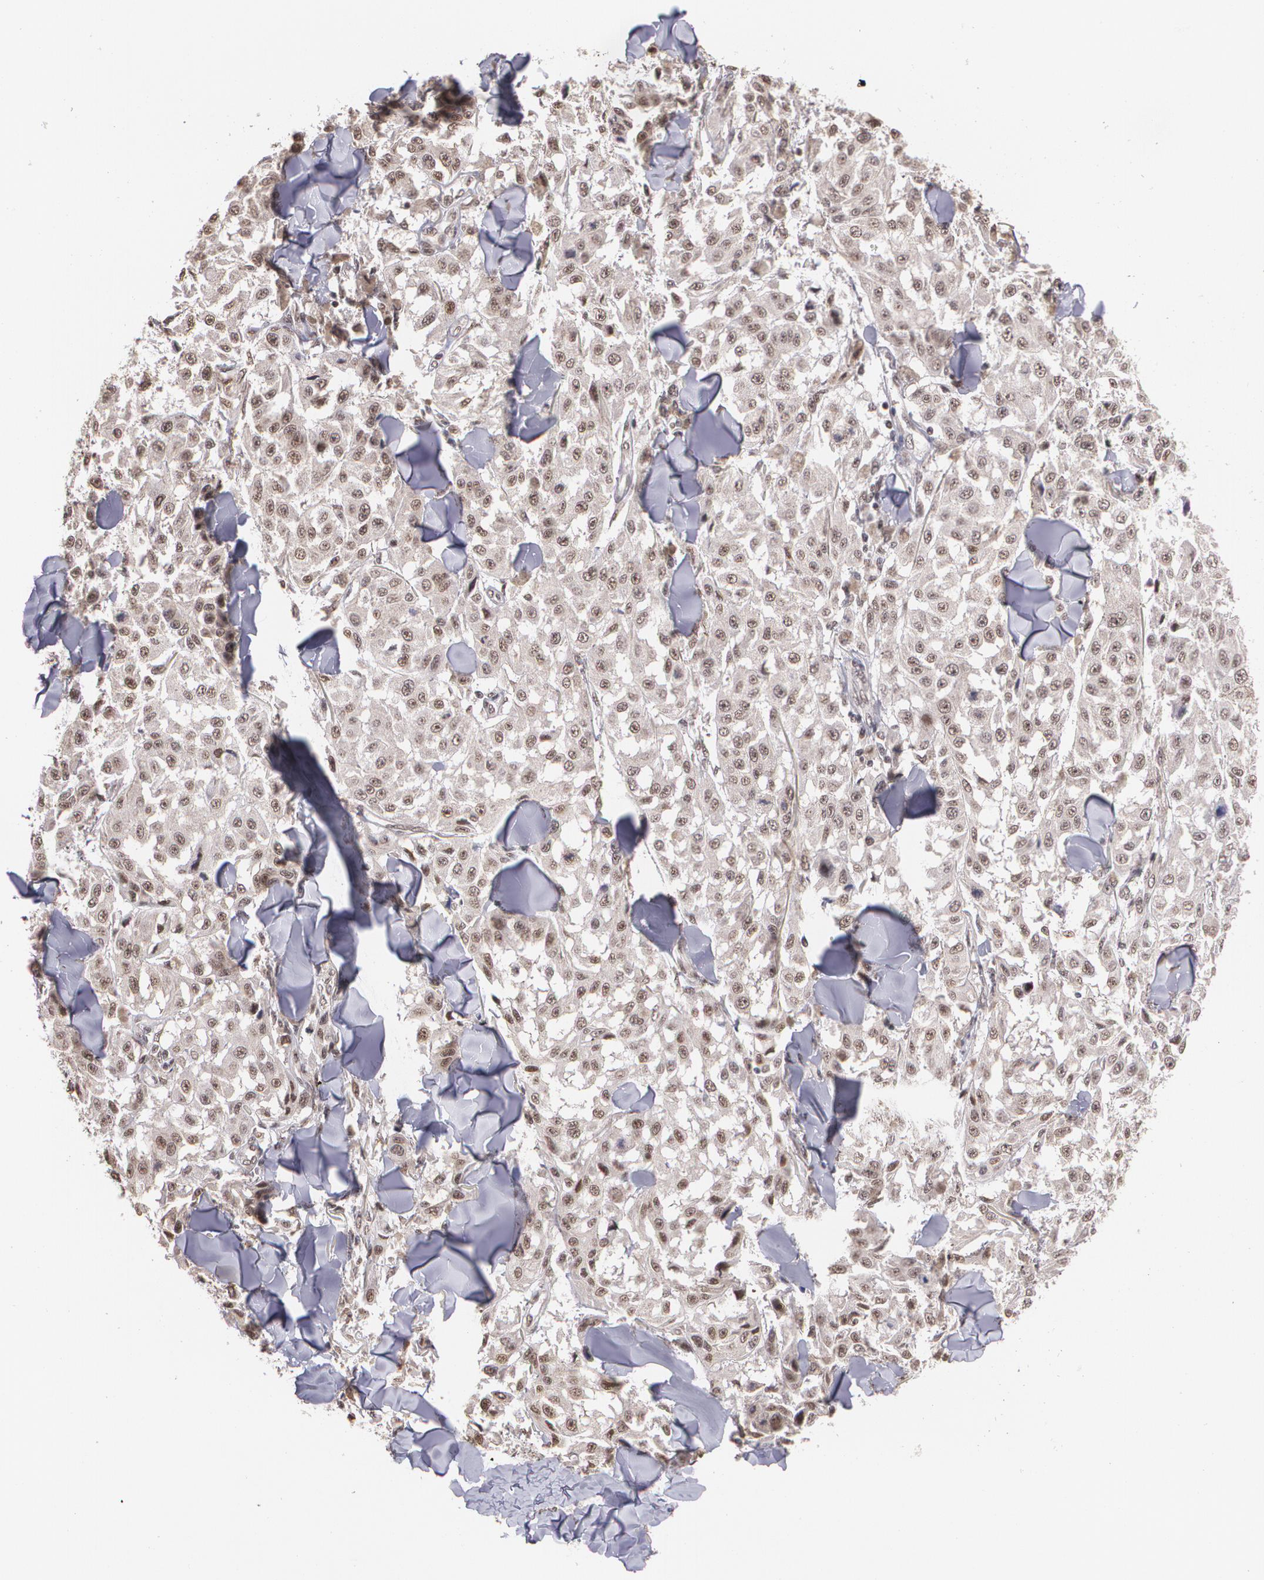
{"staining": {"intensity": "moderate", "quantity": ">75%", "location": "cytoplasmic/membranous,nuclear"}, "tissue": "melanoma", "cell_type": "Tumor cells", "image_type": "cancer", "snomed": [{"axis": "morphology", "description": "Malignant melanoma, NOS"}, {"axis": "topography", "description": "Skin"}], "caption": "This micrograph demonstrates immunohistochemistry staining of malignant melanoma, with medium moderate cytoplasmic/membranous and nuclear positivity in about >75% of tumor cells.", "gene": "C6orf15", "patient": {"sex": "female", "age": 64}}